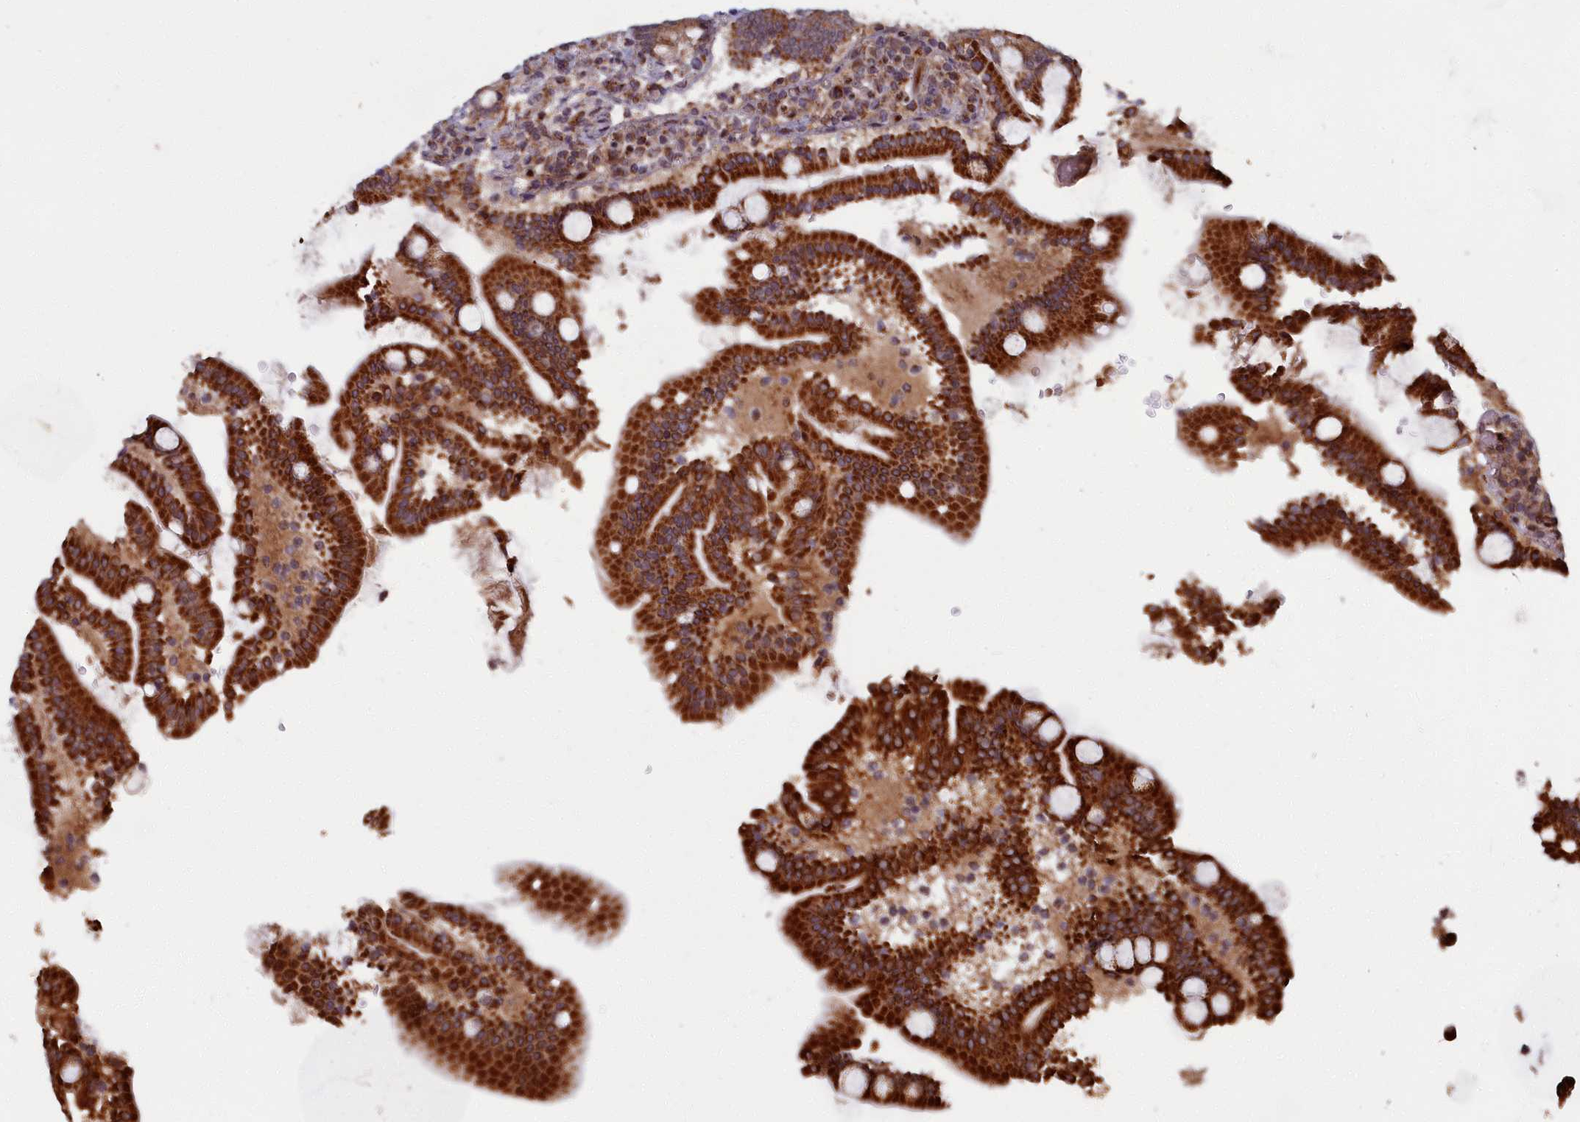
{"staining": {"intensity": "strong", "quantity": ">75%", "location": "cytoplasmic/membranous"}, "tissue": "duodenum", "cell_type": "Glandular cells", "image_type": "normal", "snomed": [{"axis": "morphology", "description": "Normal tissue, NOS"}, {"axis": "topography", "description": "Duodenum"}], "caption": "Immunohistochemistry (IHC) of normal duodenum exhibits high levels of strong cytoplasmic/membranous staining in approximately >75% of glandular cells. Using DAB (brown) and hematoxylin (blue) stains, captured at high magnification using brightfield microscopy.", "gene": "PLA2G10", "patient": {"sex": "male", "age": 55}}